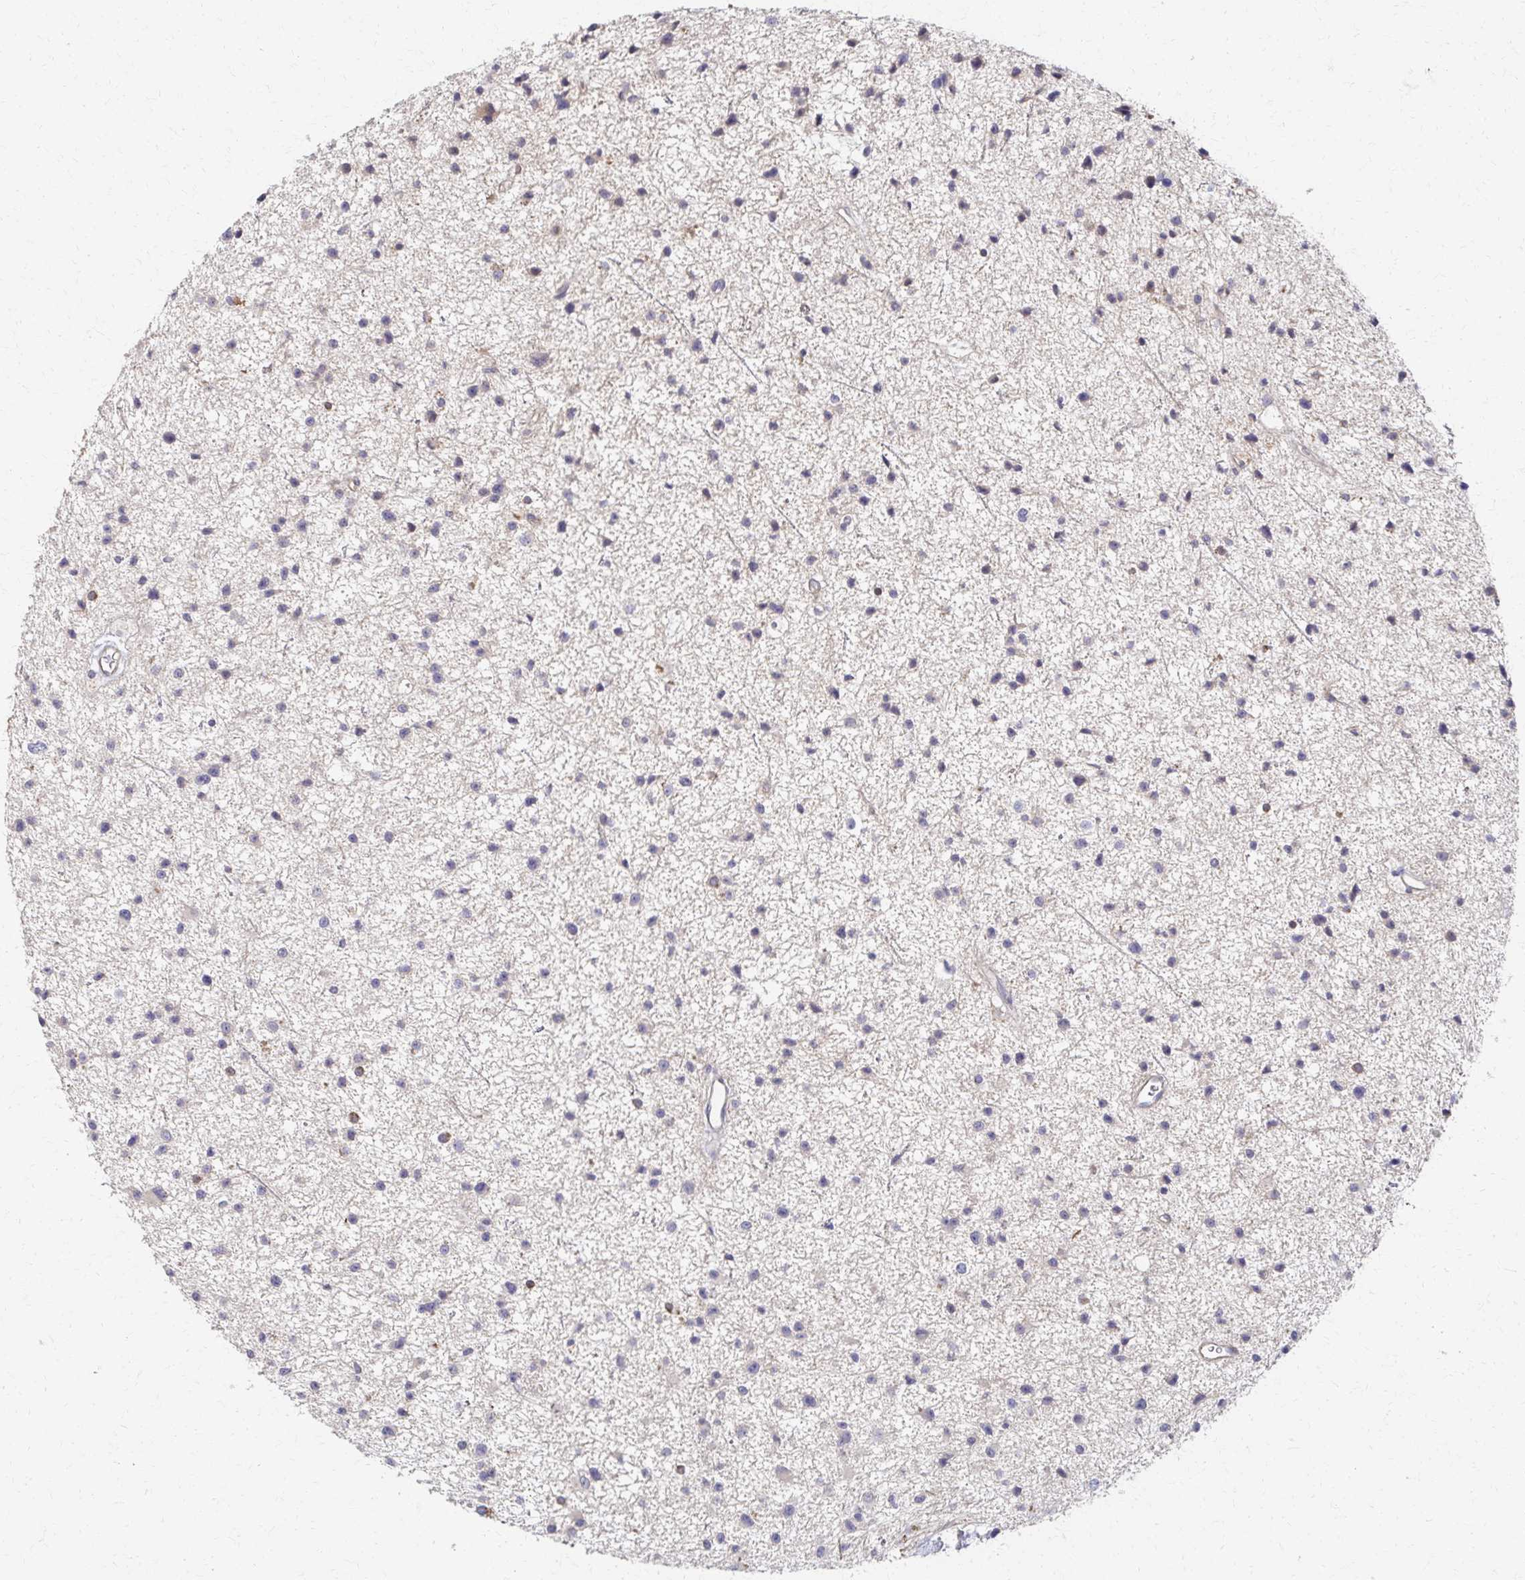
{"staining": {"intensity": "negative", "quantity": "none", "location": "none"}, "tissue": "glioma", "cell_type": "Tumor cells", "image_type": "cancer", "snomed": [{"axis": "morphology", "description": "Glioma, malignant, Low grade"}, {"axis": "topography", "description": "Brain"}], "caption": "Photomicrograph shows no significant protein expression in tumor cells of malignant glioma (low-grade).", "gene": "EOLA2", "patient": {"sex": "male", "age": 43}}